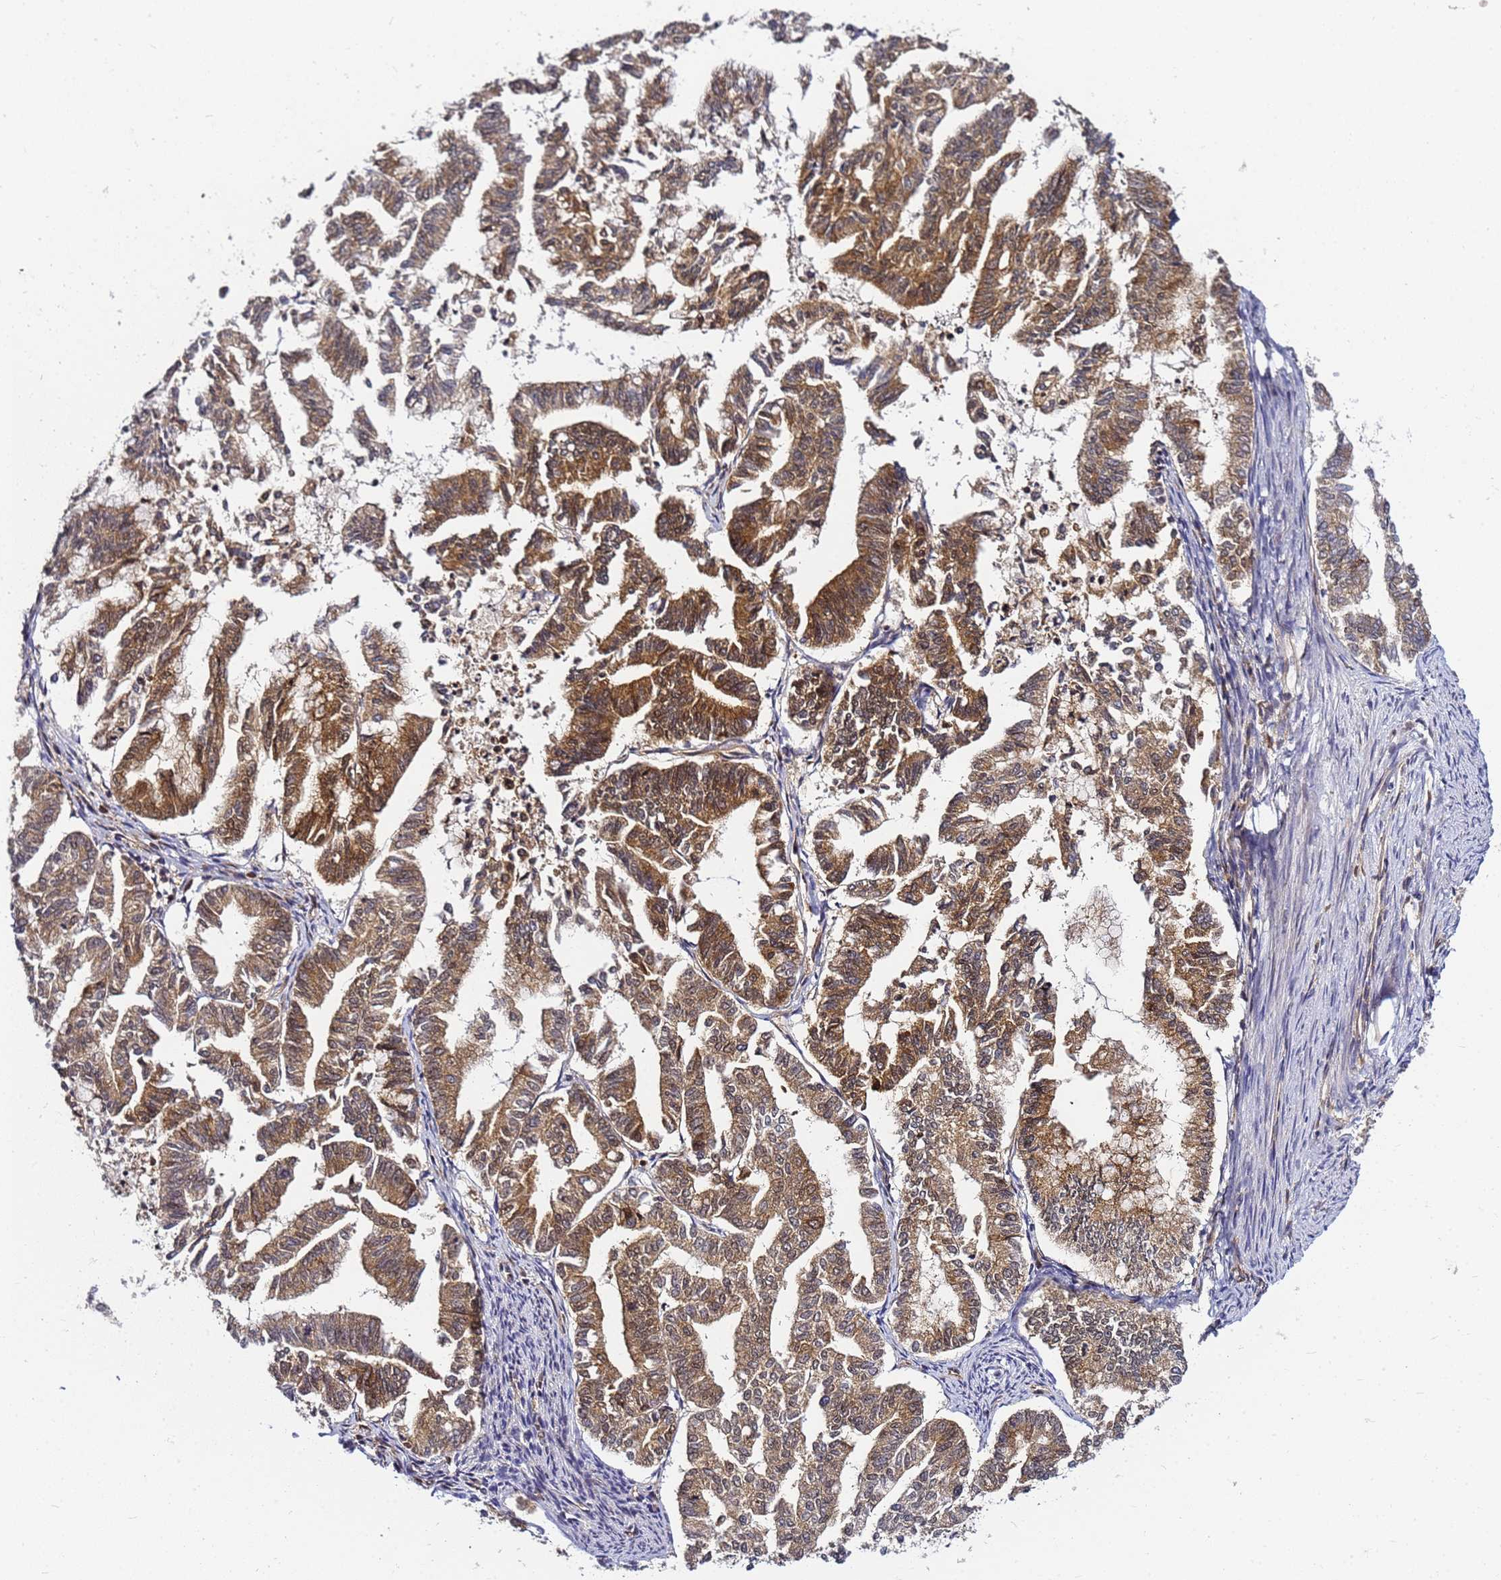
{"staining": {"intensity": "moderate", "quantity": ">75%", "location": "cytoplasmic/membranous"}, "tissue": "endometrial cancer", "cell_type": "Tumor cells", "image_type": "cancer", "snomed": [{"axis": "morphology", "description": "Adenocarcinoma, NOS"}, {"axis": "topography", "description": "Endometrium"}], "caption": "About >75% of tumor cells in human adenocarcinoma (endometrial) reveal moderate cytoplasmic/membranous protein positivity as visualized by brown immunohistochemical staining.", "gene": "CHM", "patient": {"sex": "female", "age": 79}}